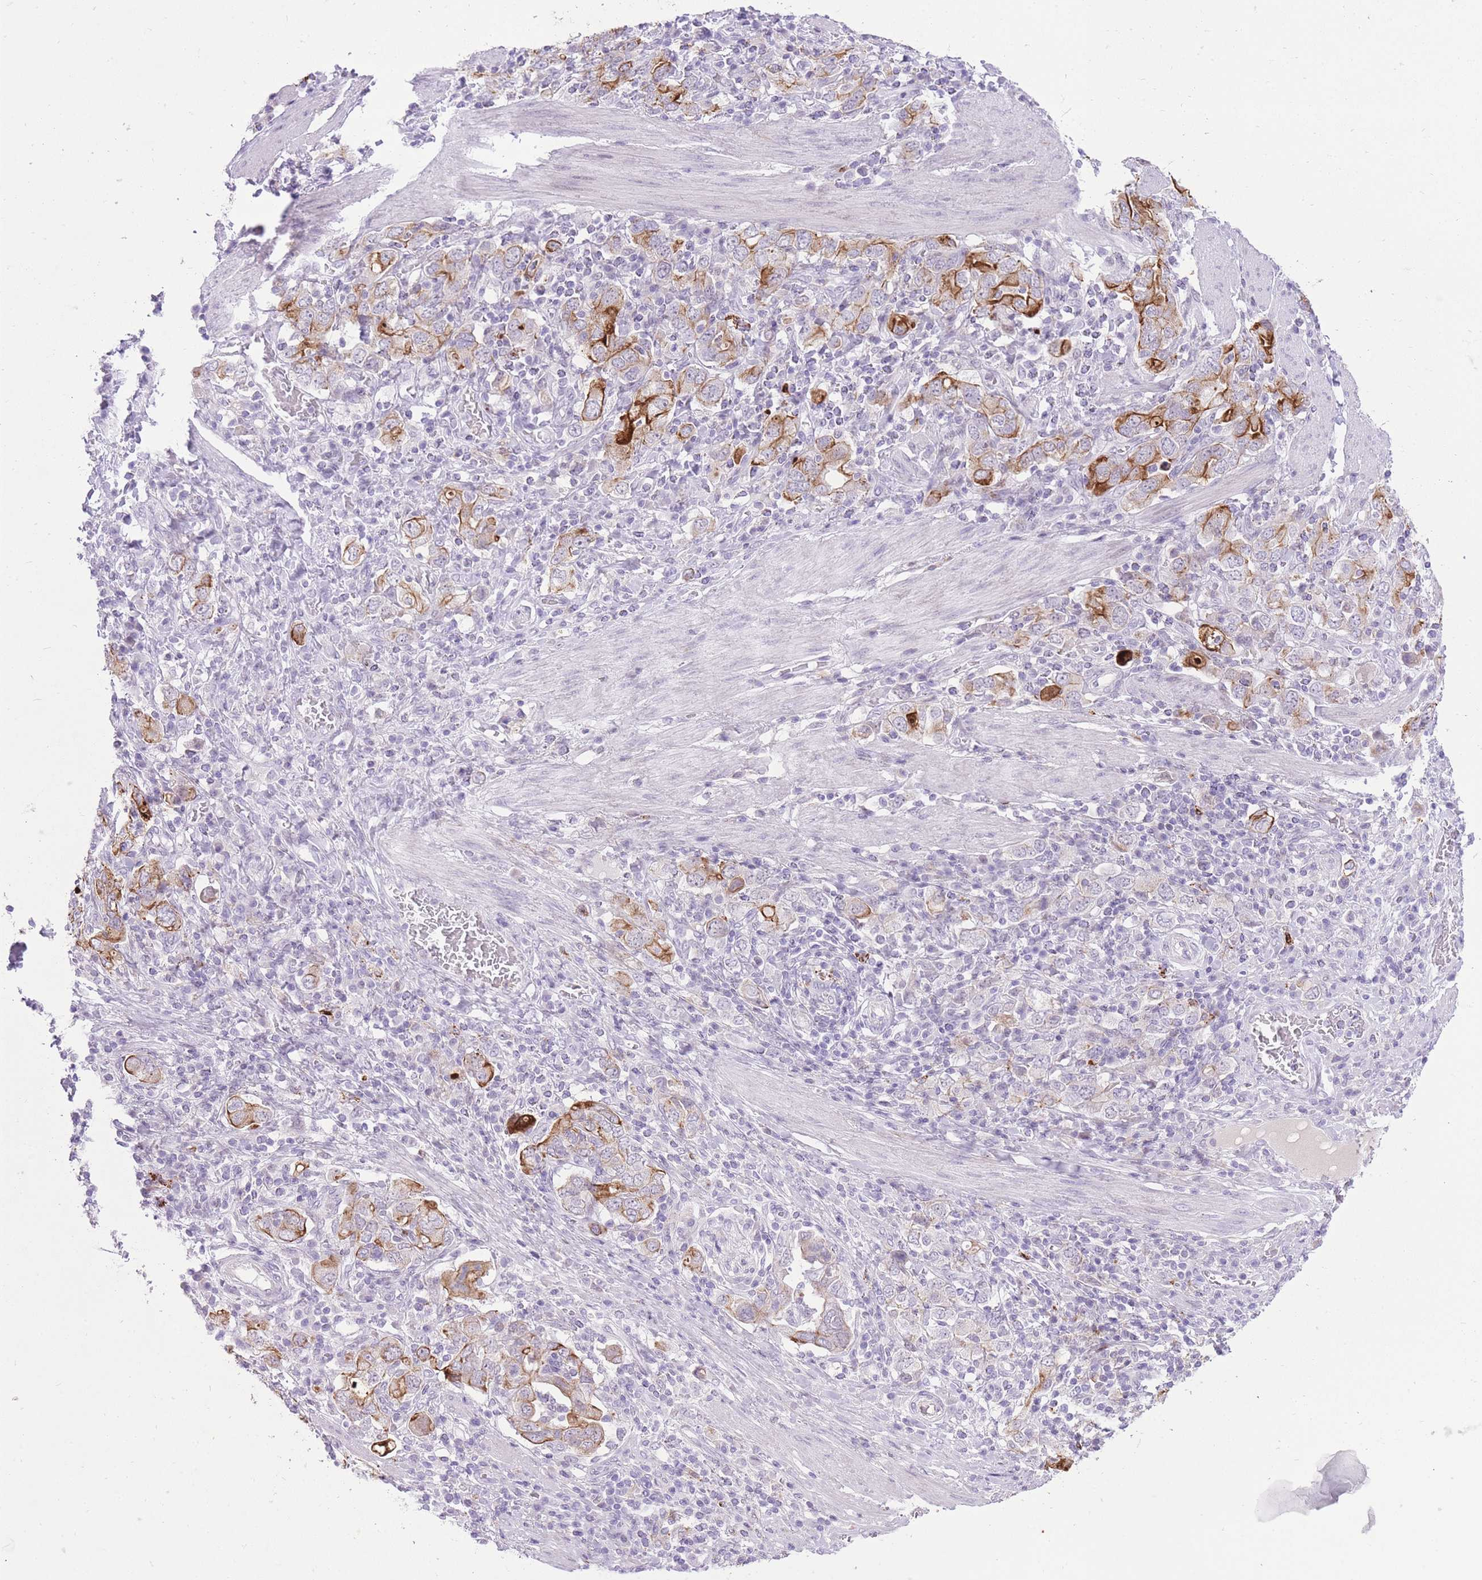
{"staining": {"intensity": "moderate", "quantity": ">75%", "location": "cytoplasmic/membranous"}, "tissue": "stomach cancer", "cell_type": "Tumor cells", "image_type": "cancer", "snomed": [{"axis": "morphology", "description": "Adenocarcinoma, NOS"}, {"axis": "topography", "description": "Stomach, upper"}, {"axis": "topography", "description": "Stomach"}], "caption": "Protein expression by IHC exhibits moderate cytoplasmic/membranous positivity in about >75% of tumor cells in adenocarcinoma (stomach). The protein is stained brown, and the nuclei are stained in blue (DAB (3,3'-diaminobenzidine) IHC with brightfield microscopy, high magnification).", "gene": "MEIS3", "patient": {"sex": "male", "age": 62}}